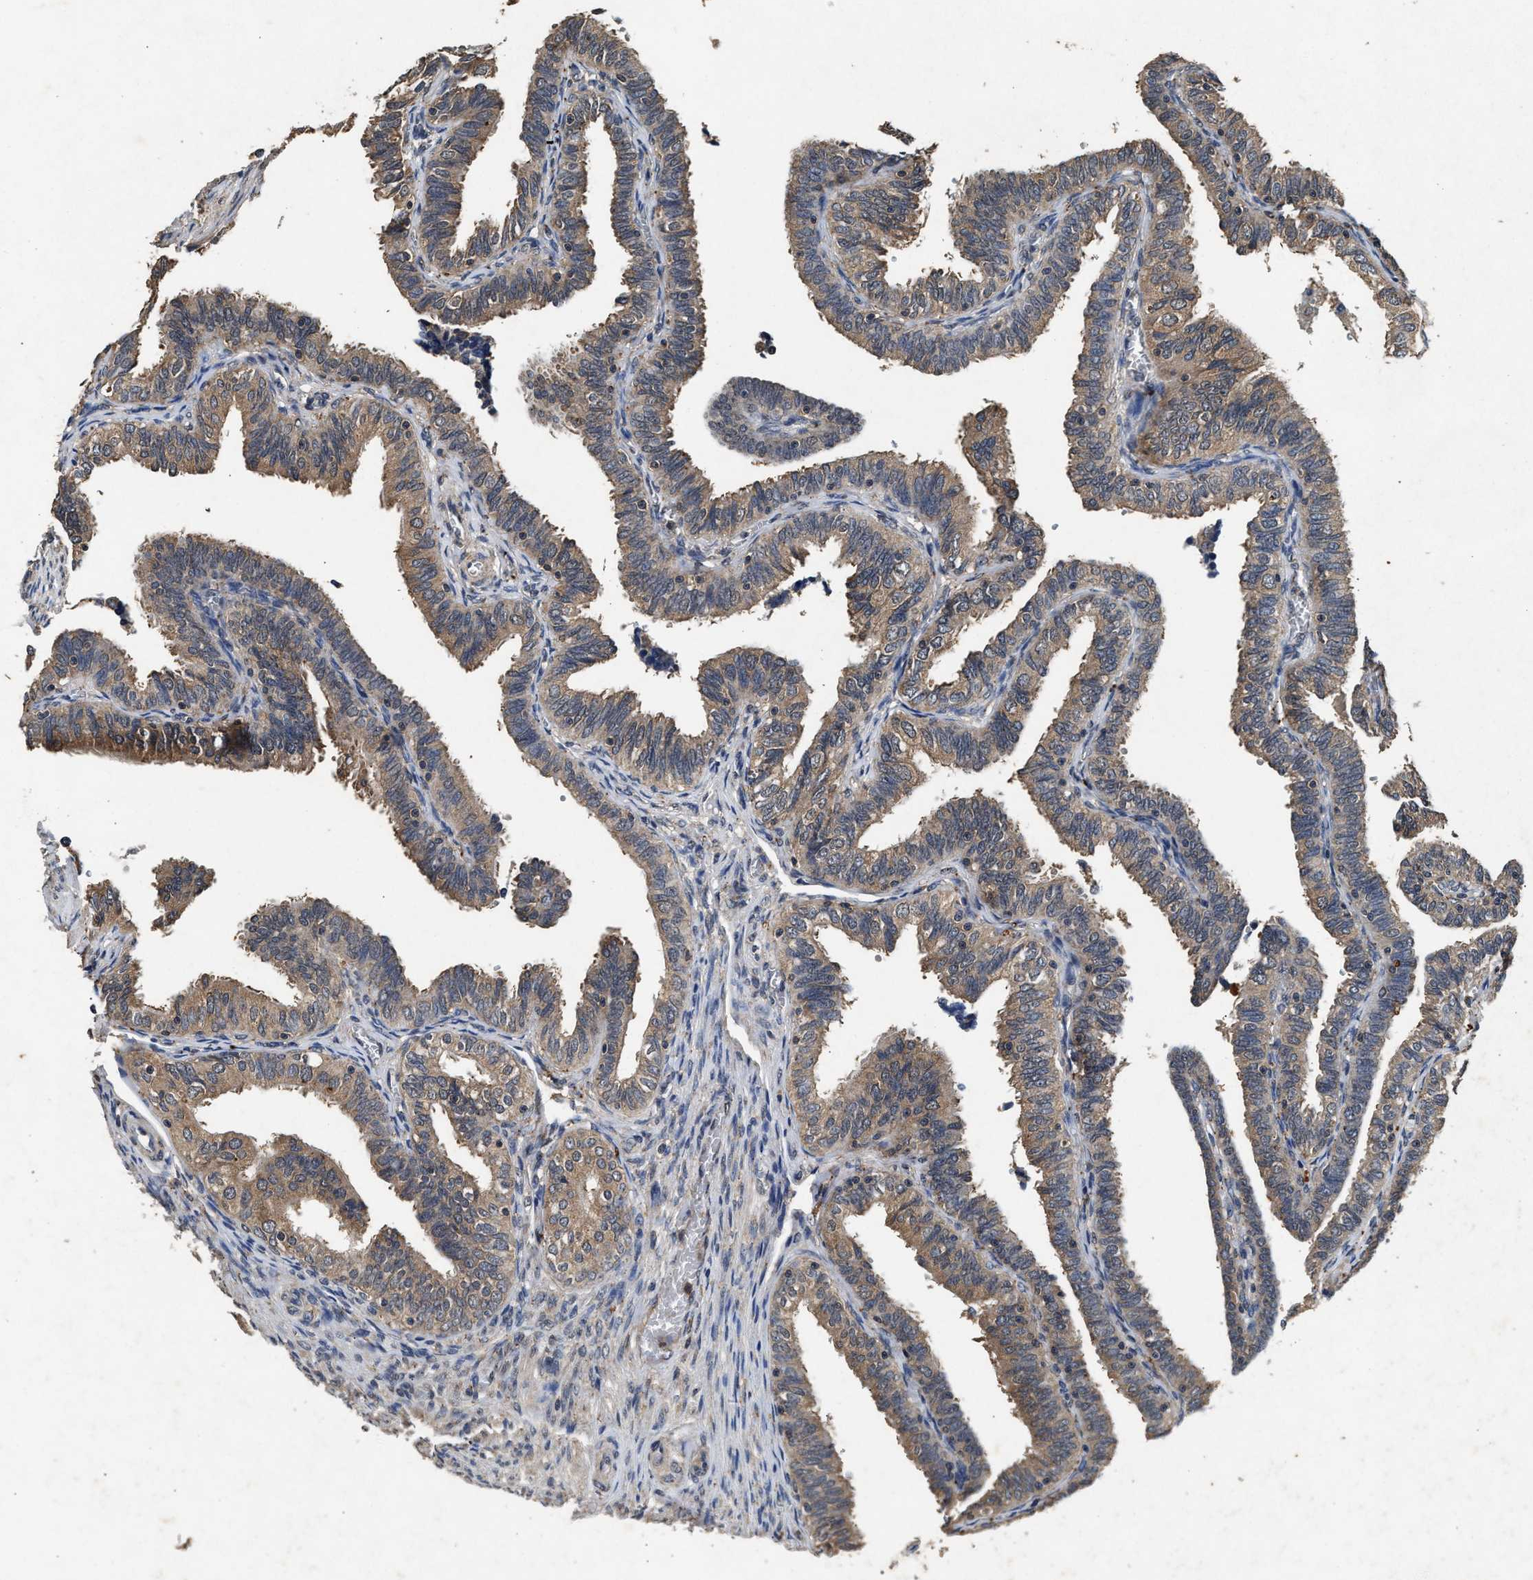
{"staining": {"intensity": "moderate", "quantity": ">75%", "location": "cytoplasmic/membranous"}, "tissue": "fallopian tube", "cell_type": "Glandular cells", "image_type": "normal", "snomed": [{"axis": "morphology", "description": "Normal tissue, NOS"}, {"axis": "topography", "description": "Fallopian tube"}], "caption": "The photomicrograph displays a brown stain indicating the presence of a protein in the cytoplasmic/membranous of glandular cells in fallopian tube.", "gene": "PDAP1", "patient": {"sex": "female", "age": 46}}